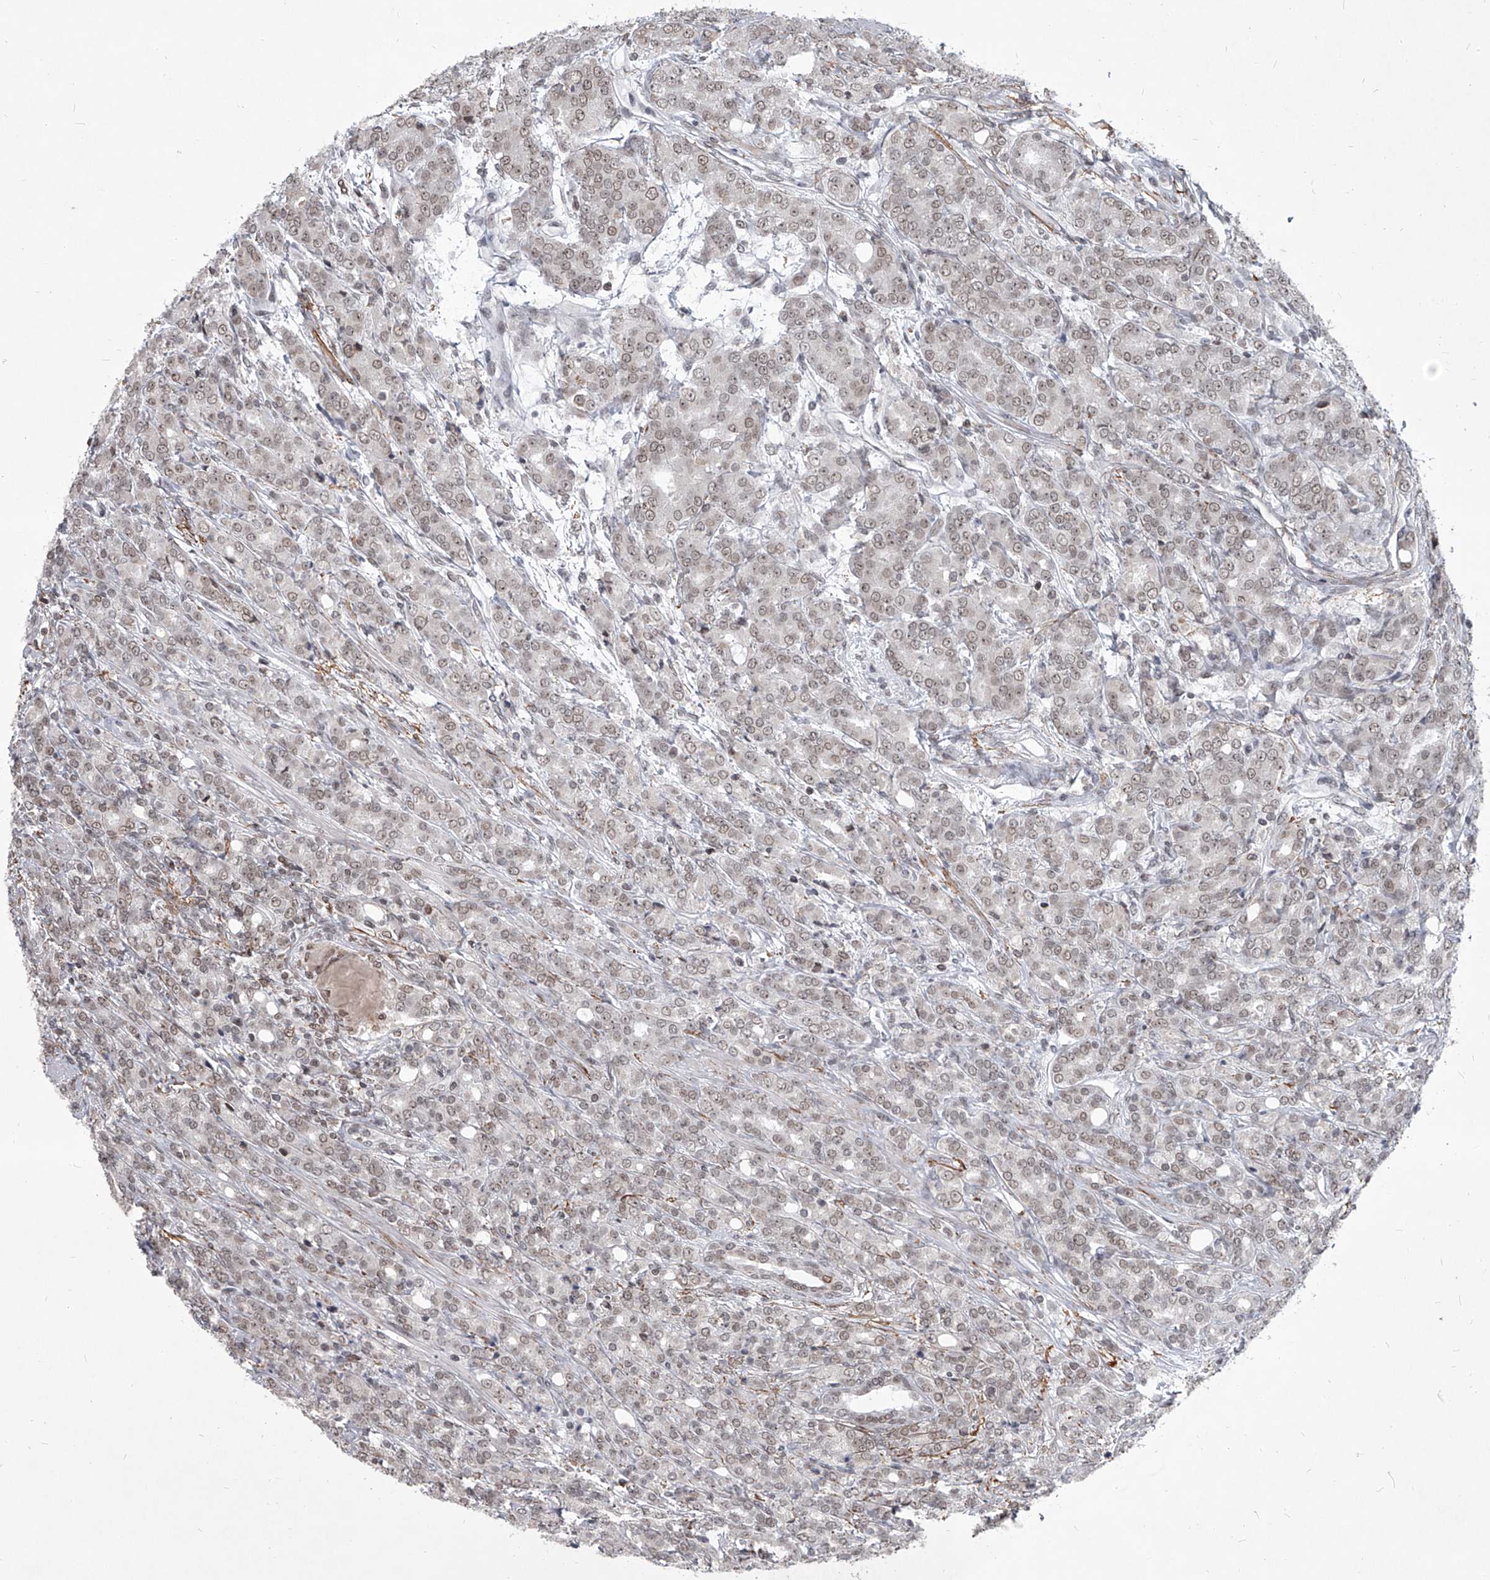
{"staining": {"intensity": "weak", "quantity": "25%-75%", "location": "nuclear"}, "tissue": "prostate cancer", "cell_type": "Tumor cells", "image_type": "cancer", "snomed": [{"axis": "morphology", "description": "Adenocarcinoma, High grade"}, {"axis": "topography", "description": "Prostate"}], "caption": "Prostate high-grade adenocarcinoma was stained to show a protein in brown. There is low levels of weak nuclear positivity in about 25%-75% of tumor cells. (IHC, brightfield microscopy, high magnification).", "gene": "PPIL4", "patient": {"sex": "male", "age": 62}}